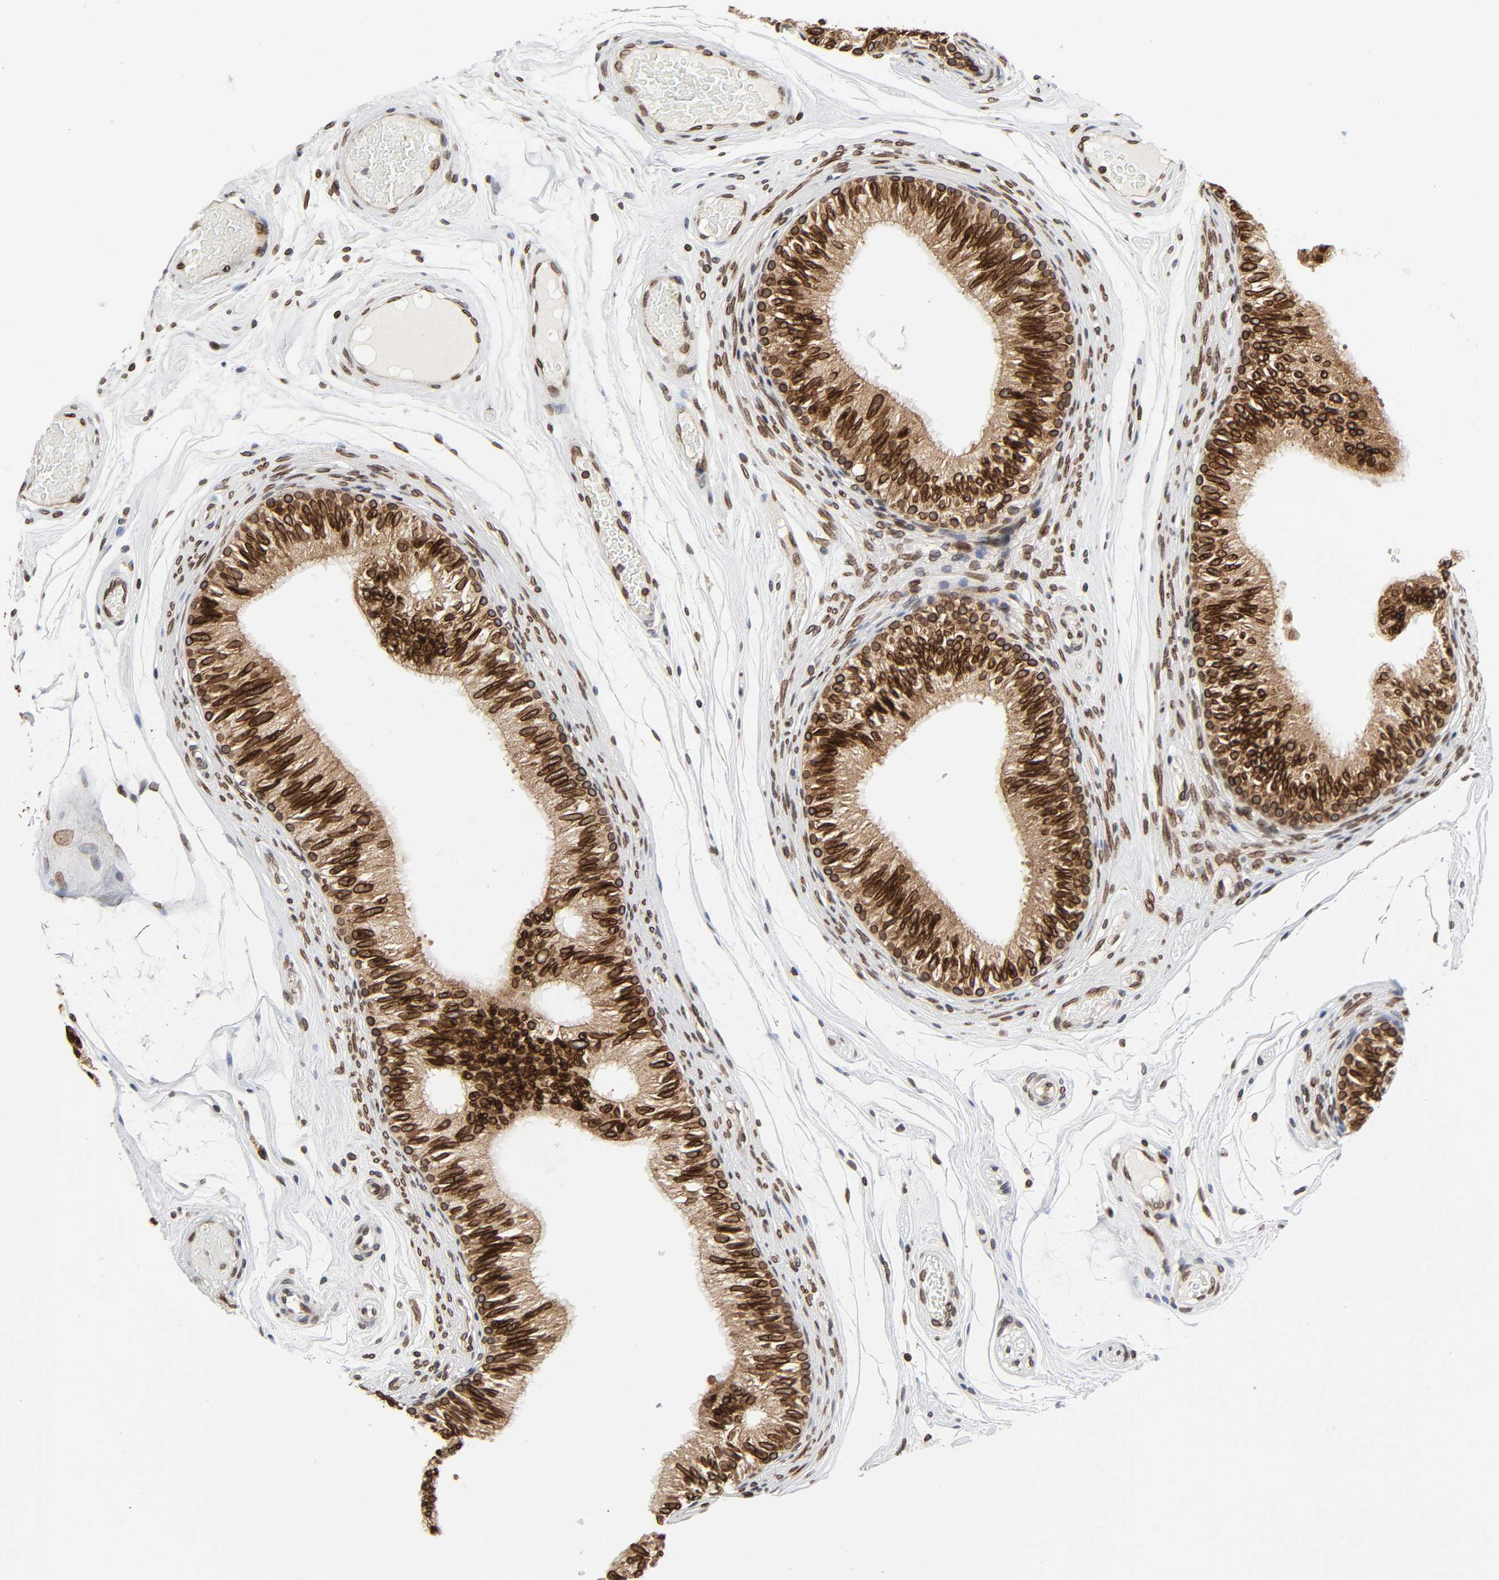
{"staining": {"intensity": "strong", "quantity": ">75%", "location": "cytoplasmic/membranous,nuclear"}, "tissue": "epididymis", "cell_type": "Glandular cells", "image_type": "normal", "snomed": [{"axis": "morphology", "description": "Normal tissue, NOS"}, {"axis": "topography", "description": "Testis"}, {"axis": "topography", "description": "Epididymis"}], "caption": "A brown stain highlights strong cytoplasmic/membranous,nuclear staining of a protein in glandular cells of normal human epididymis. Immunohistochemistry (ihc) stains the protein of interest in brown and the nuclei are stained blue.", "gene": "RANGAP1", "patient": {"sex": "male", "age": 36}}